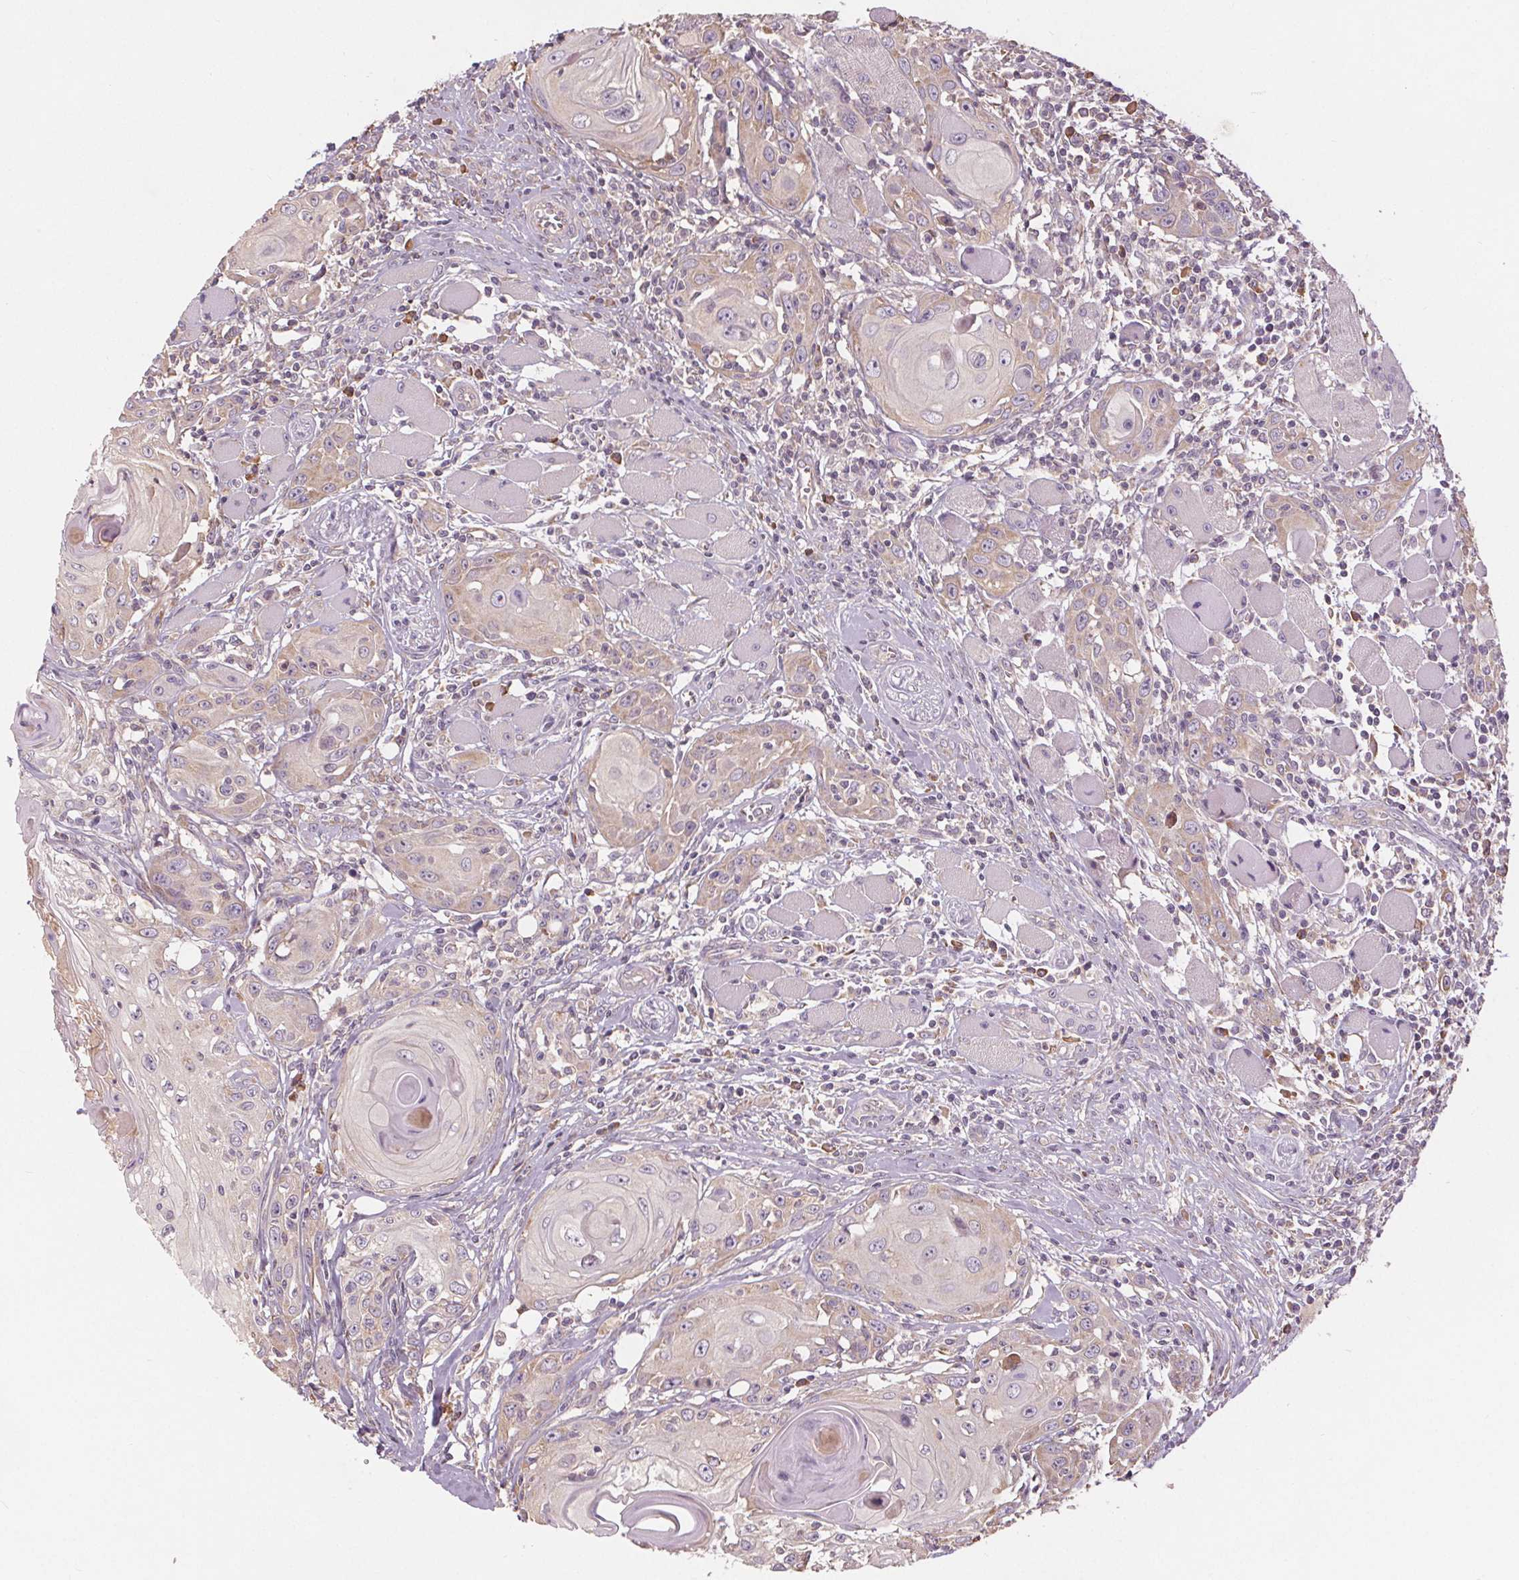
{"staining": {"intensity": "weak", "quantity": "<25%", "location": "cytoplasmic/membranous"}, "tissue": "head and neck cancer", "cell_type": "Tumor cells", "image_type": "cancer", "snomed": [{"axis": "morphology", "description": "Squamous cell carcinoma, NOS"}, {"axis": "topography", "description": "Head-Neck"}], "caption": "High power microscopy photomicrograph of an IHC photomicrograph of head and neck squamous cell carcinoma, revealing no significant positivity in tumor cells.", "gene": "TMEM80", "patient": {"sex": "female", "age": 80}}